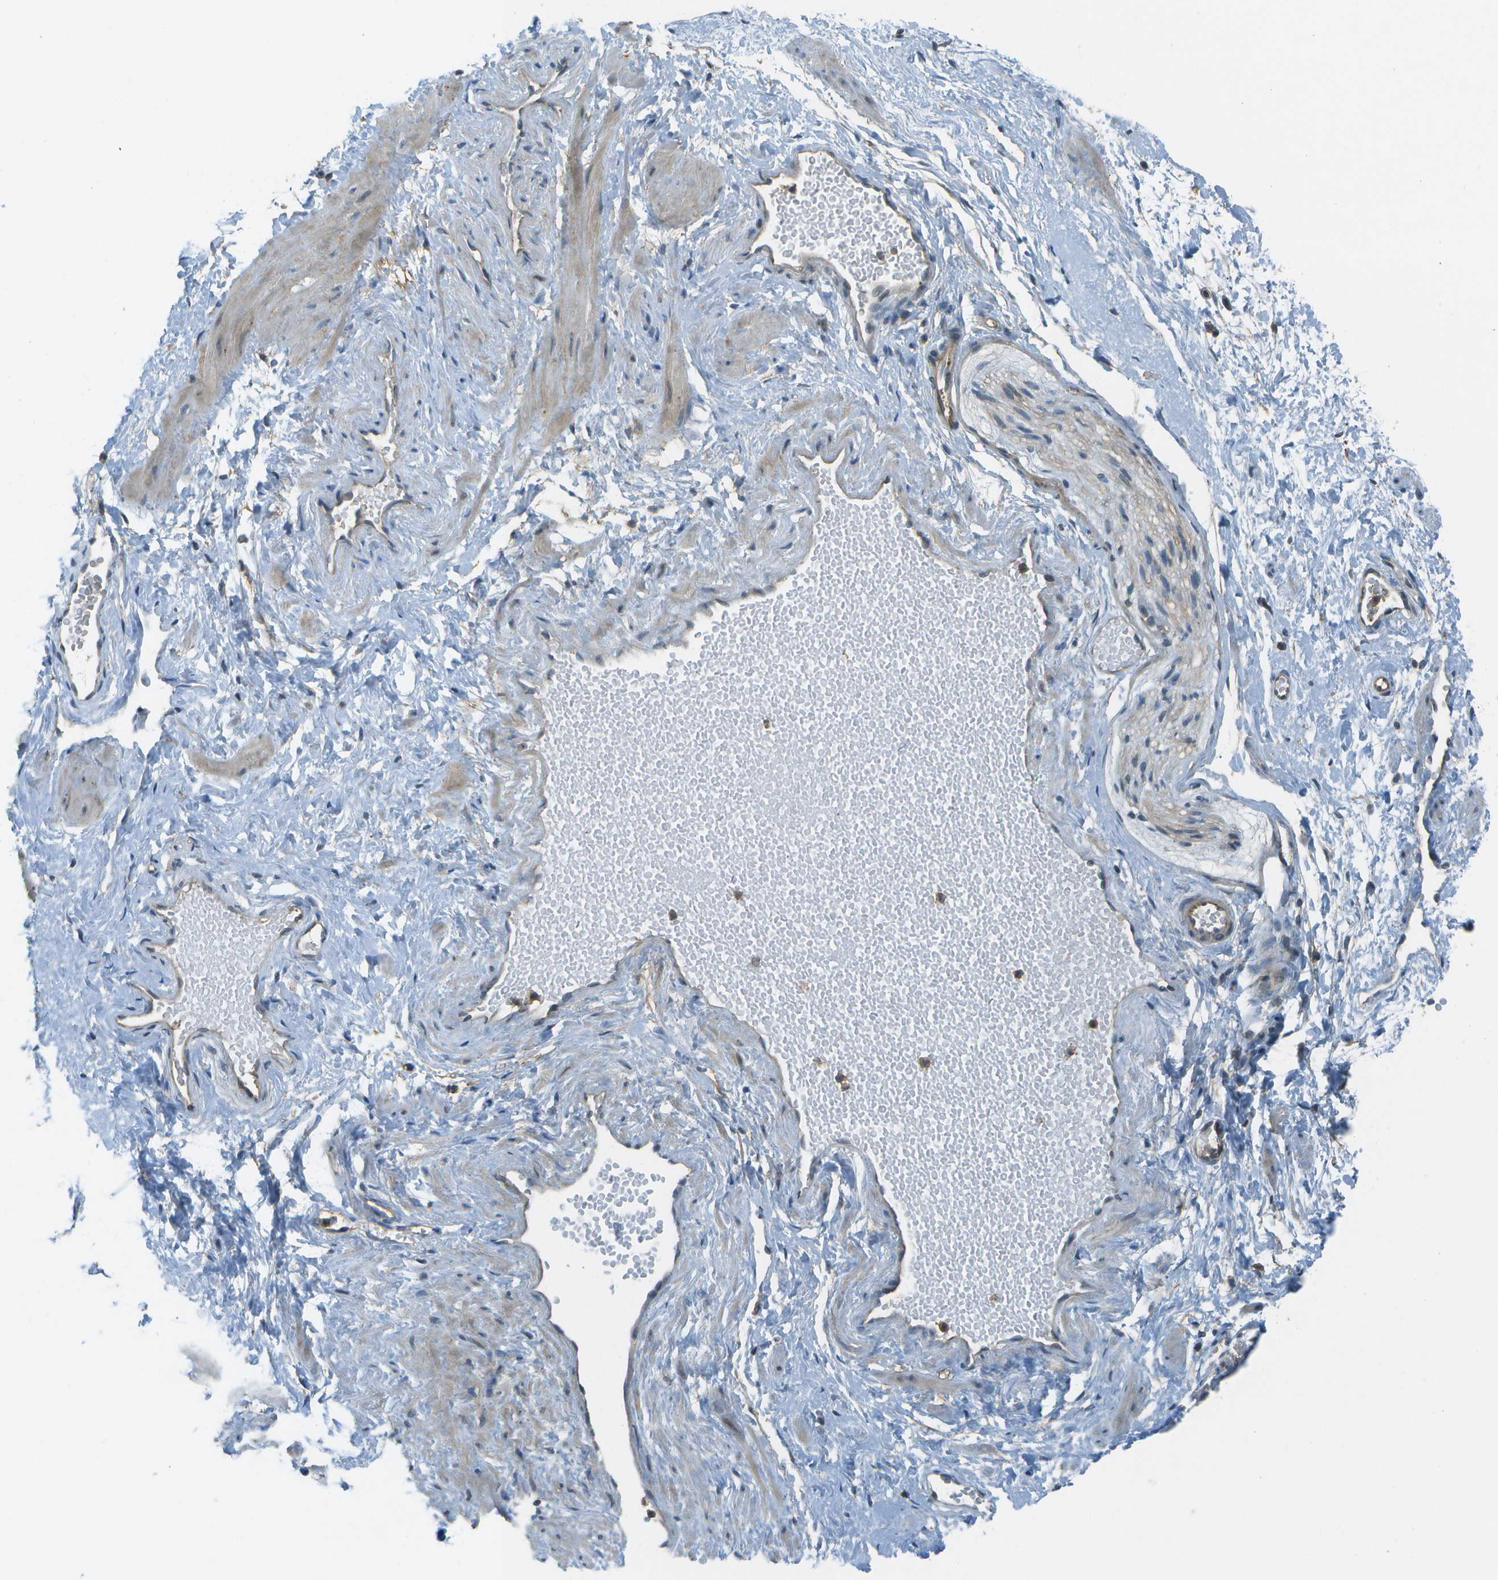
{"staining": {"intensity": "negative", "quantity": "none", "location": "none"}, "tissue": "adipose tissue", "cell_type": "Adipocytes", "image_type": "normal", "snomed": [{"axis": "morphology", "description": "Normal tissue, NOS"}, {"axis": "topography", "description": "Soft tissue"}, {"axis": "topography", "description": "Vascular tissue"}], "caption": "Immunohistochemistry (IHC) micrograph of normal human adipose tissue stained for a protein (brown), which demonstrates no staining in adipocytes.", "gene": "LRRC66", "patient": {"sex": "female", "age": 35}}